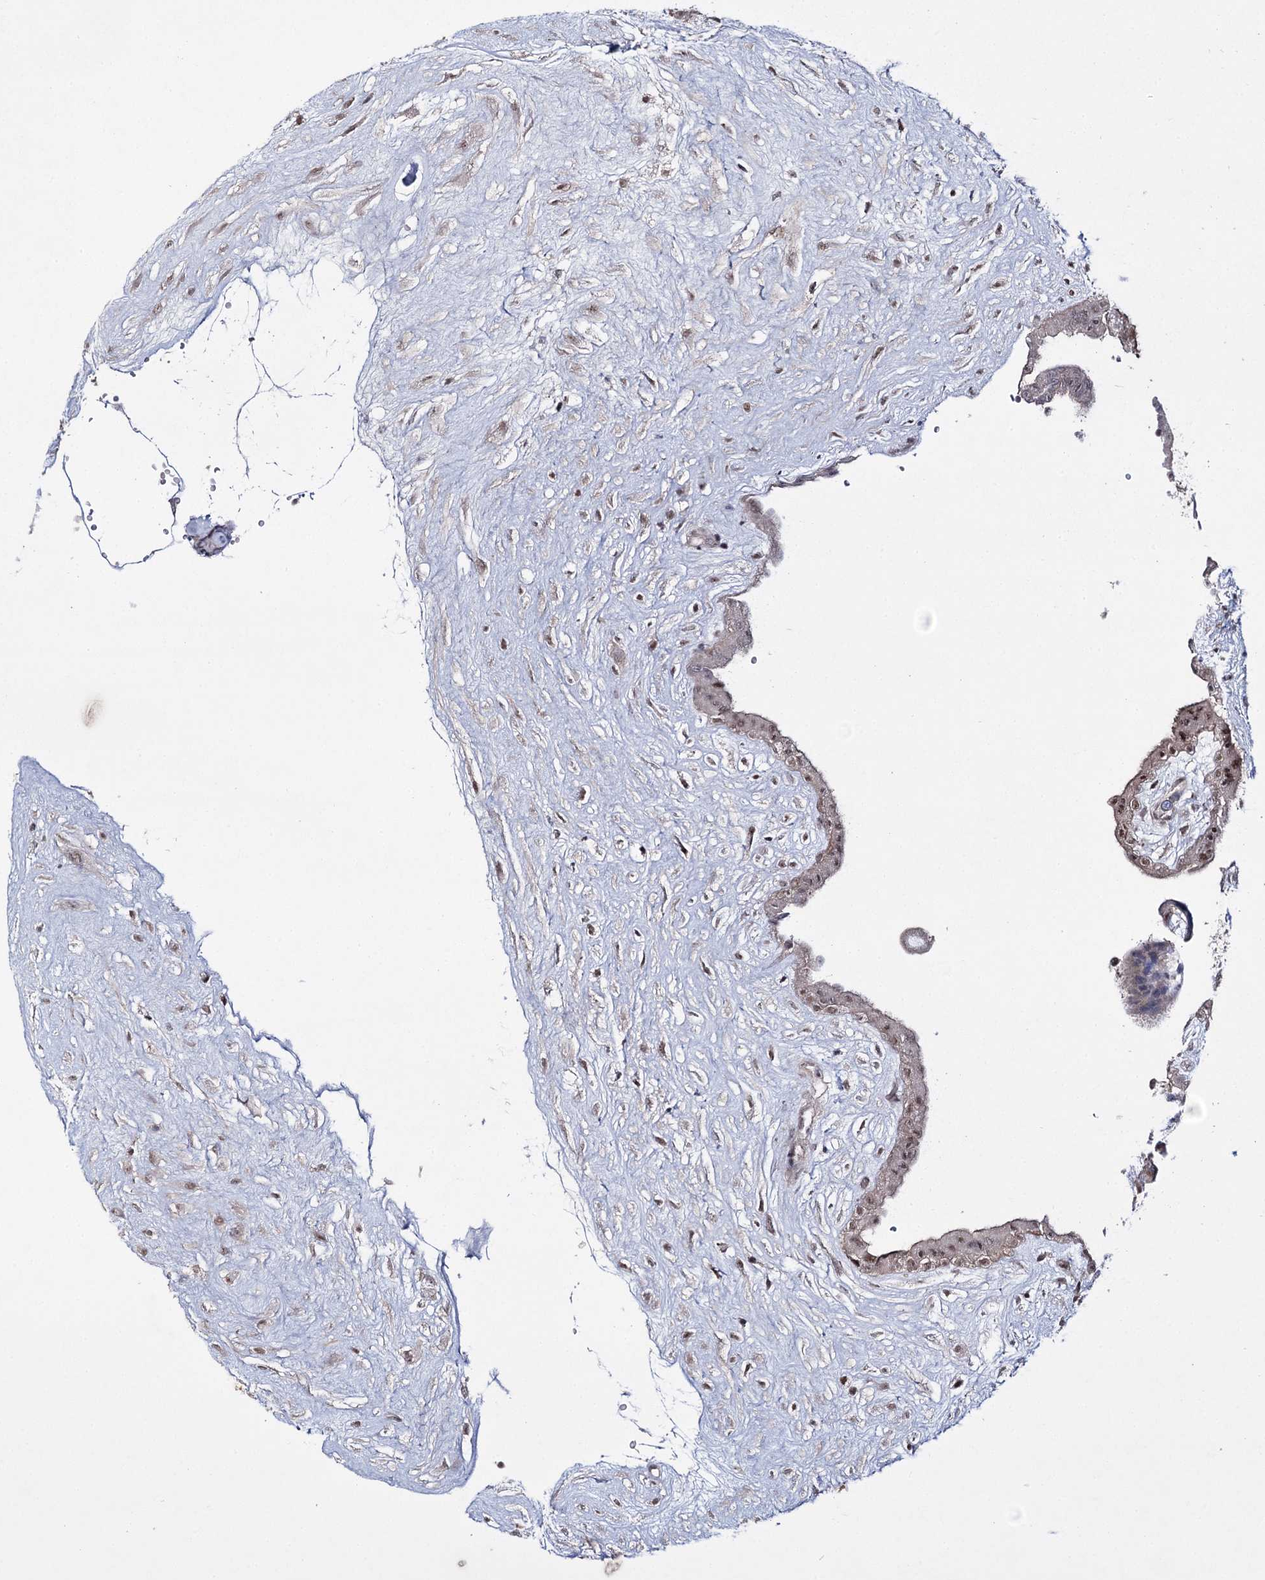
{"staining": {"intensity": "strong", "quantity": "25%-75%", "location": "cytoplasmic/membranous"}, "tissue": "placenta", "cell_type": "Trophoblastic cells", "image_type": "normal", "snomed": [{"axis": "morphology", "description": "Normal tissue, NOS"}, {"axis": "topography", "description": "Placenta"}], "caption": "Immunohistochemistry of unremarkable human placenta shows high levels of strong cytoplasmic/membranous staining in about 25%-75% of trophoblastic cells.", "gene": "HOXC11", "patient": {"sex": "female", "age": 18}}